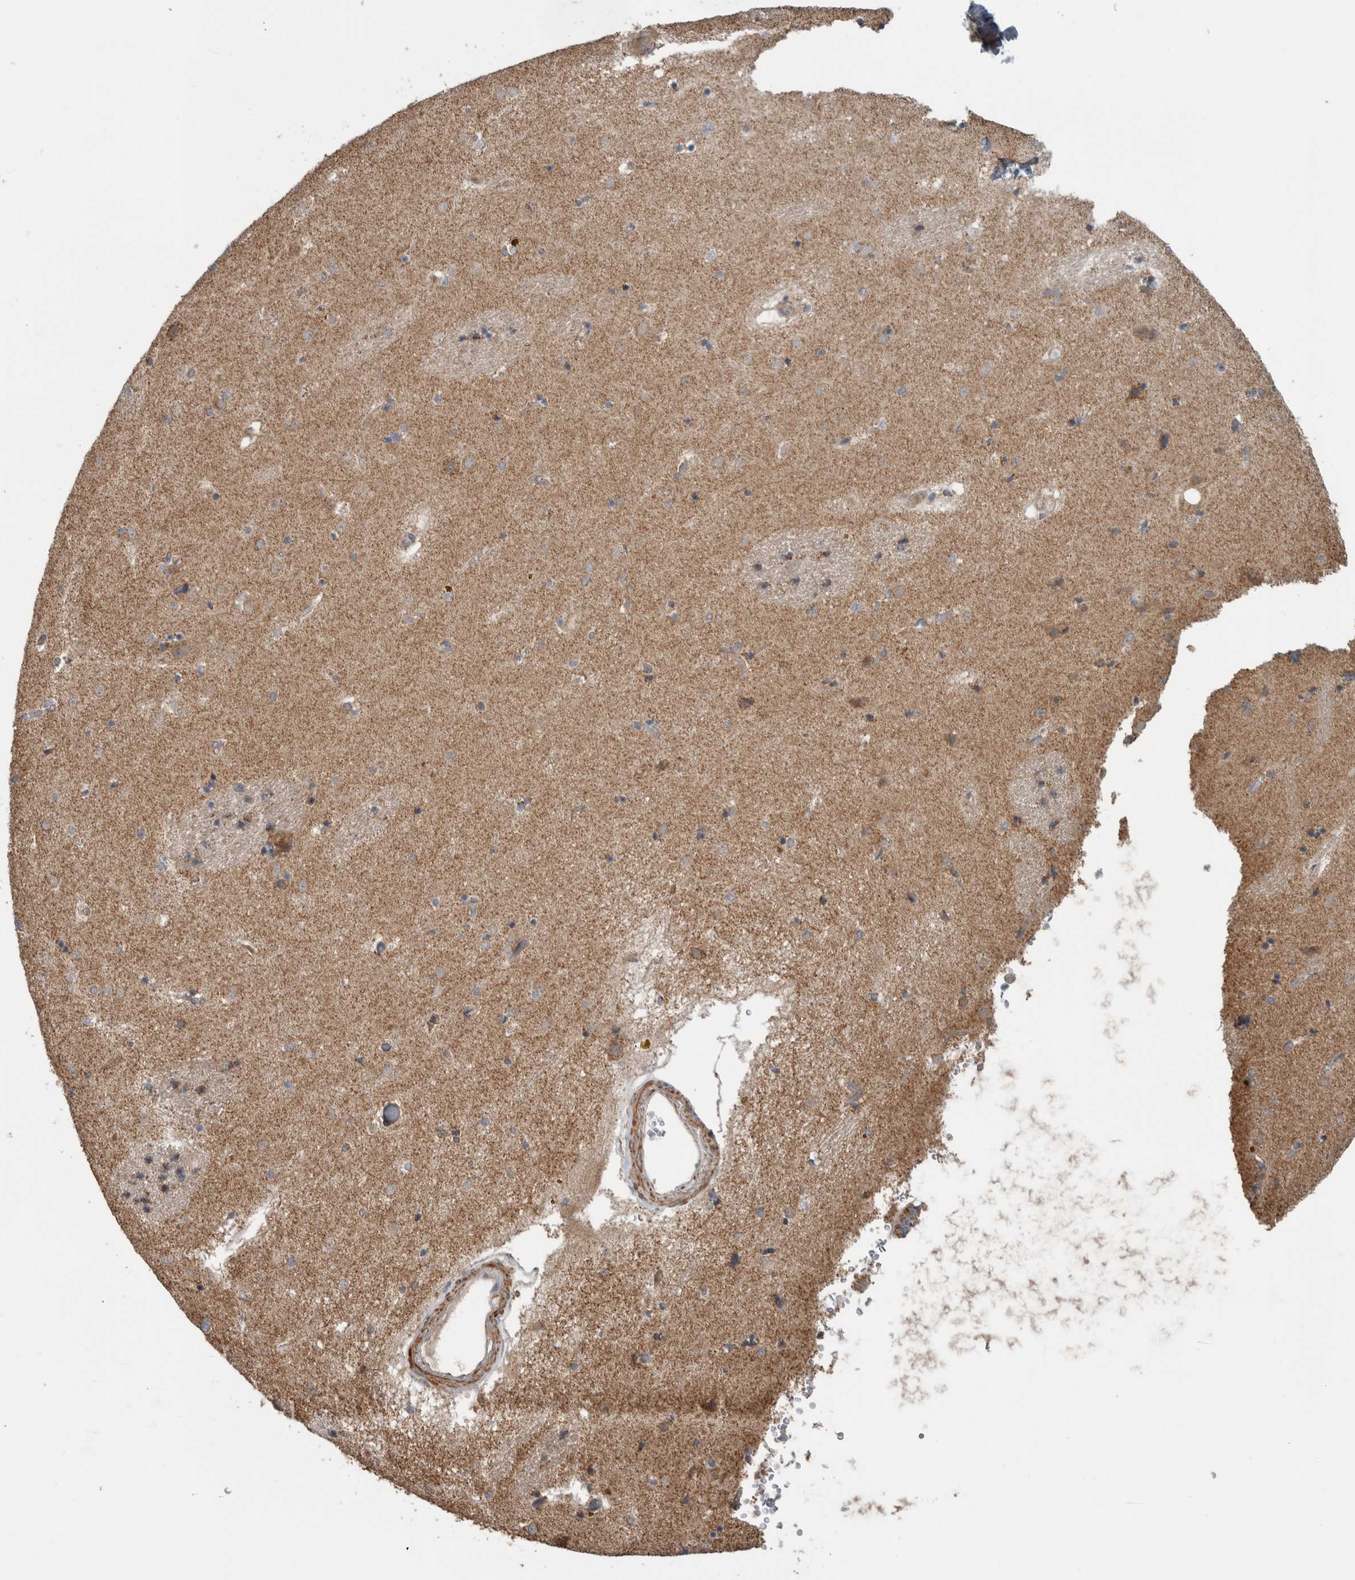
{"staining": {"intensity": "moderate", "quantity": "<25%", "location": "cytoplasmic/membranous"}, "tissue": "caudate", "cell_type": "Glial cells", "image_type": "normal", "snomed": [{"axis": "morphology", "description": "Normal tissue, NOS"}, {"axis": "topography", "description": "Lateral ventricle wall"}], "caption": "IHC (DAB) staining of normal caudate reveals moderate cytoplasmic/membranous protein expression in about <25% of glial cells.", "gene": "ARMC1", "patient": {"sex": "male", "age": 70}}